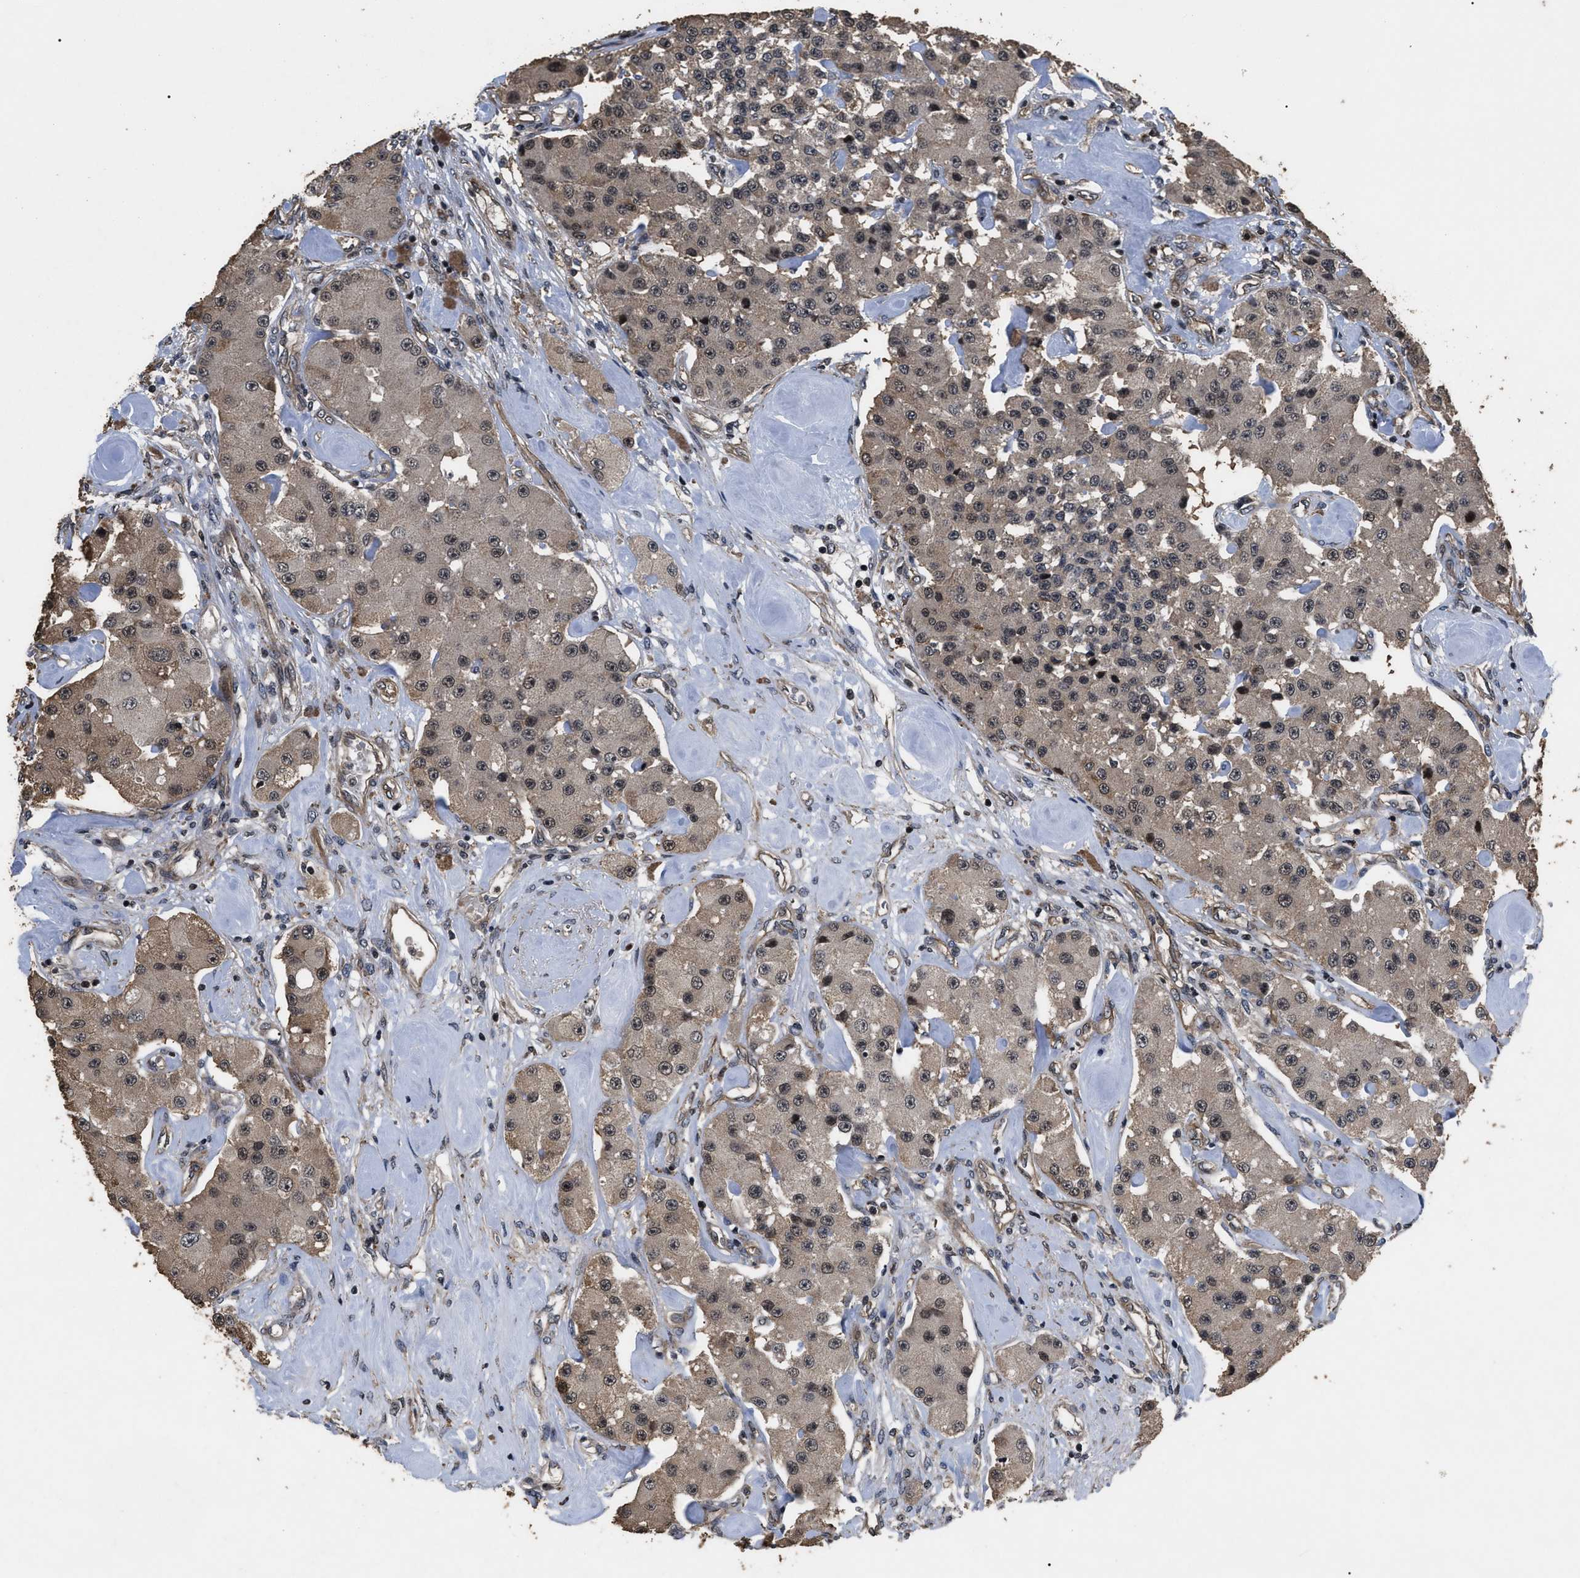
{"staining": {"intensity": "weak", "quantity": ">75%", "location": "cytoplasmic/membranous"}, "tissue": "carcinoid", "cell_type": "Tumor cells", "image_type": "cancer", "snomed": [{"axis": "morphology", "description": "Carcinoid, malignant, NOS"}, {"axis": "topography", "description": "Pancreas"}], "caption": "Immunohistochemistry histopathology image of human carcinoid (malignant) stained for a protein (brown), which reveals low levels of weak cytoplasmic/membranous expression in approximately >75% of tumor cells.", "gene": "DNAJC14", "patient": {"sex": "male", "age": 41}}